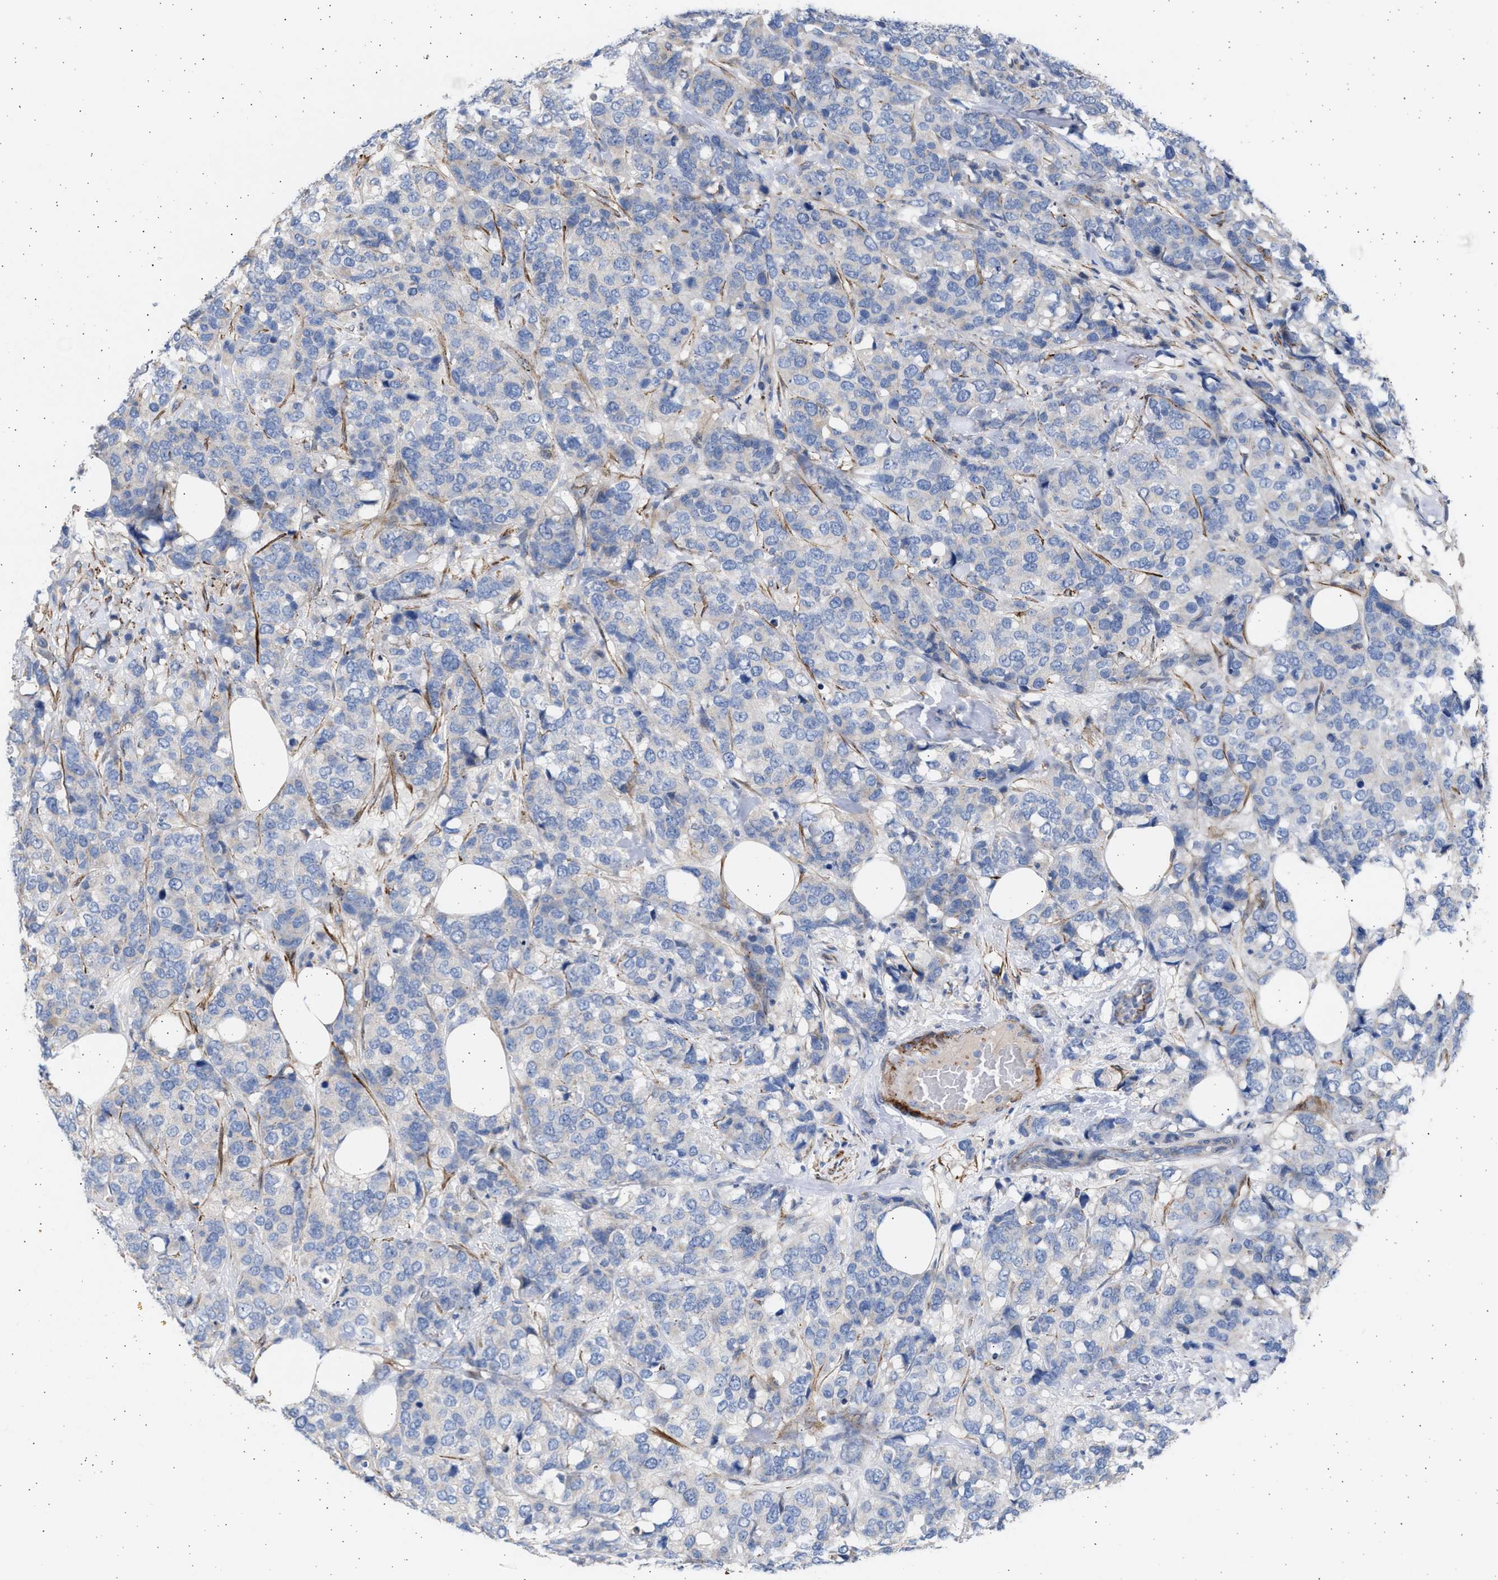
{"staining": {"intensity": "negative", "quantity": "none", "location": "none"}, "tissue": "breast cancer", "cell_type": "Tumor cells", "image_type": "cancer", "snomed": [{"axis": "morphology", "description": "Lobular carcinoma"}, {"axis": "topography", "description": "Breast"}], "caption": "This is an immunohistochemistry image of human lobular carcinoma (breast). There is no positivity in tumor cells.", "gene": "NBR1", "patient": {"sex": "female", "age": 59}}